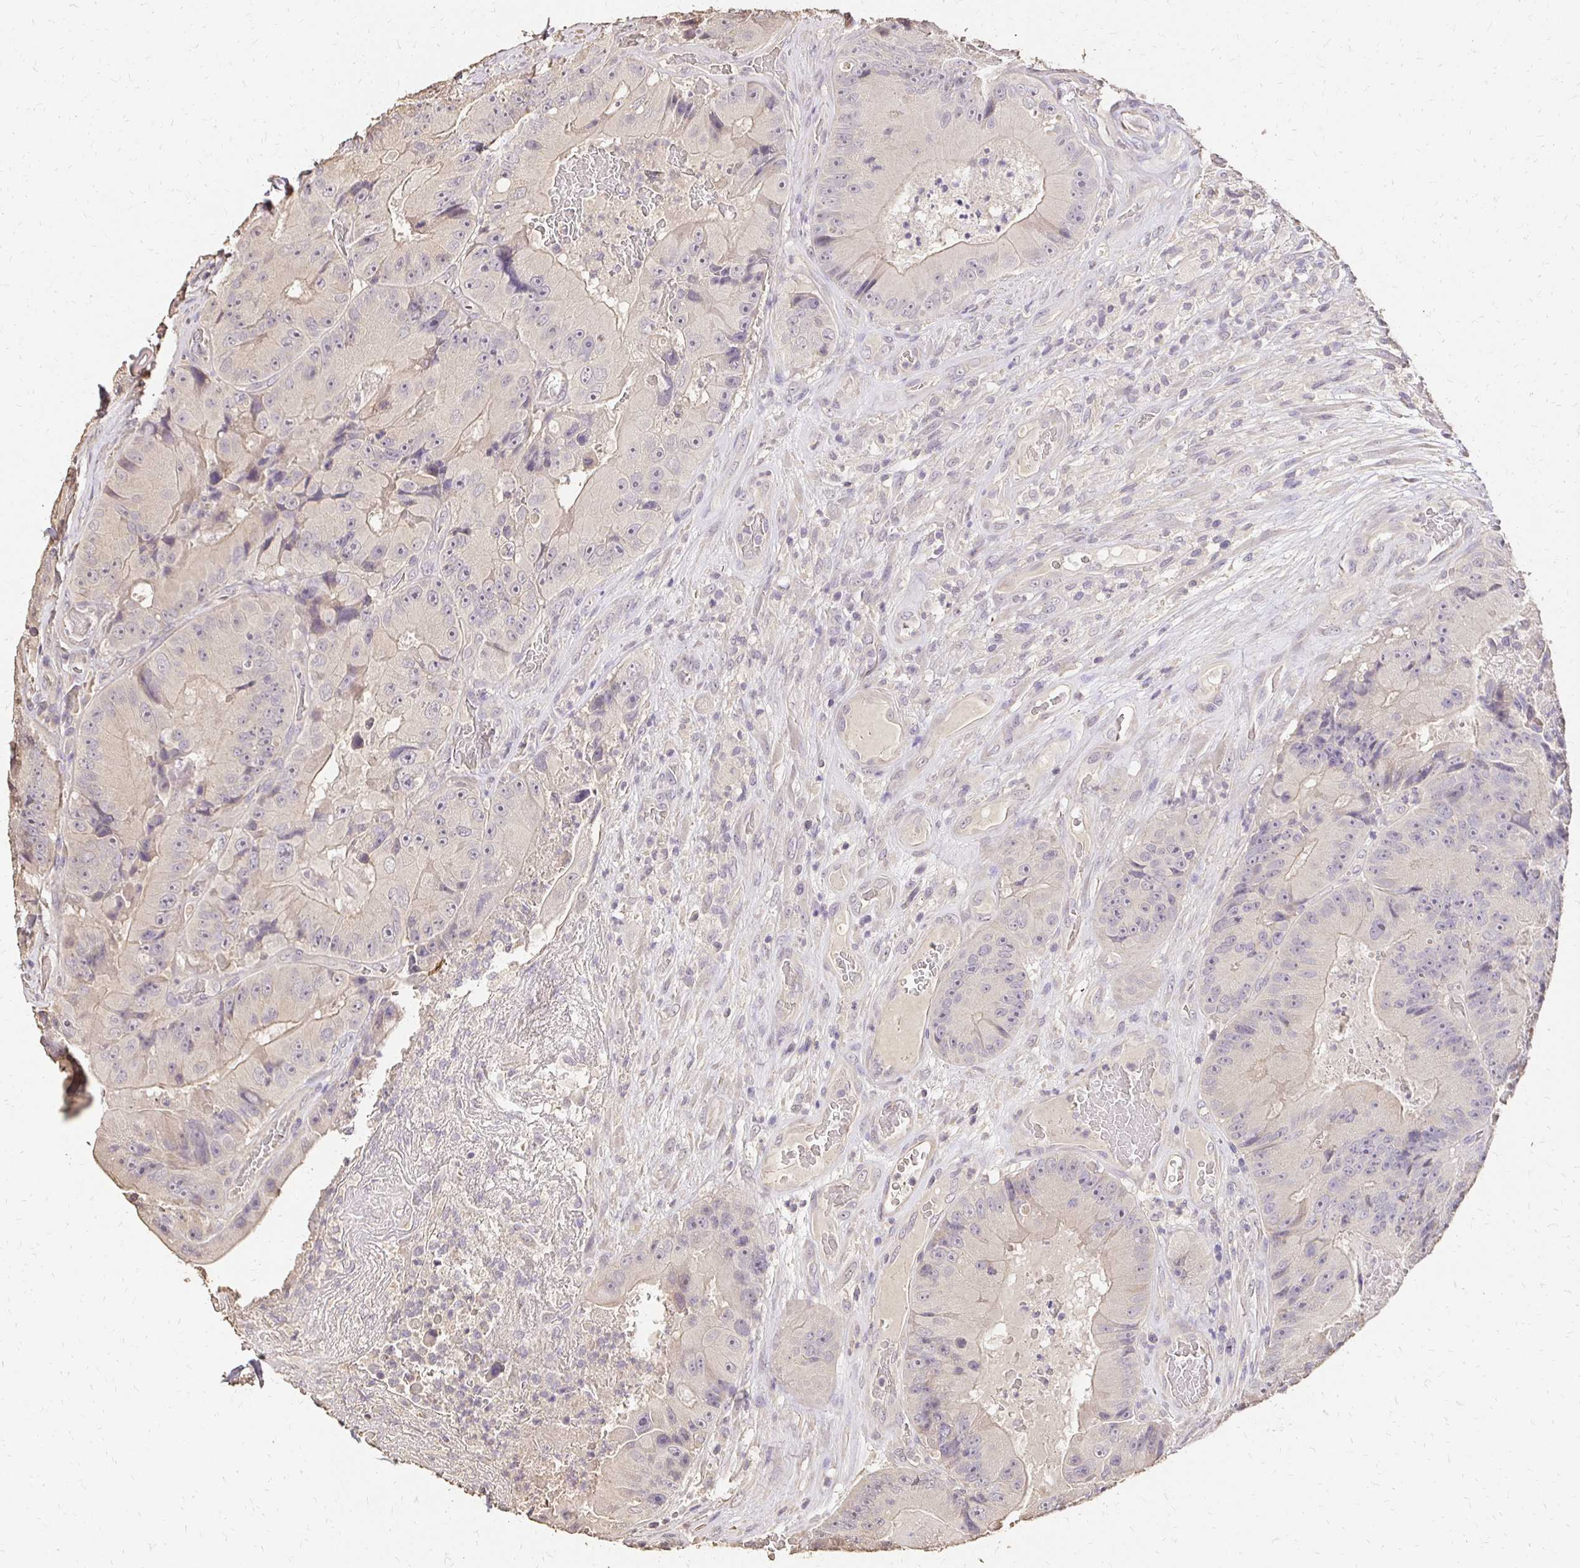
{"staining": {"intensity": "weak", "quantity": "<25%", "location": "cytoplasmic/membranous"}, "tissue": "colorectal cancer", "cell_type": "Tumor cells", "image_type": "cancer", "snomed": [{"axis": "morphology", "description": "Adenocarcinoma, NOS"}, {"axis": "topography", "description": "Colon"}], "caption": "The image shows no significant expression in tumor cells of colorectal cancer.", "gene": "UGT1A6", "patient": {"sex": "female", "age": 86}}